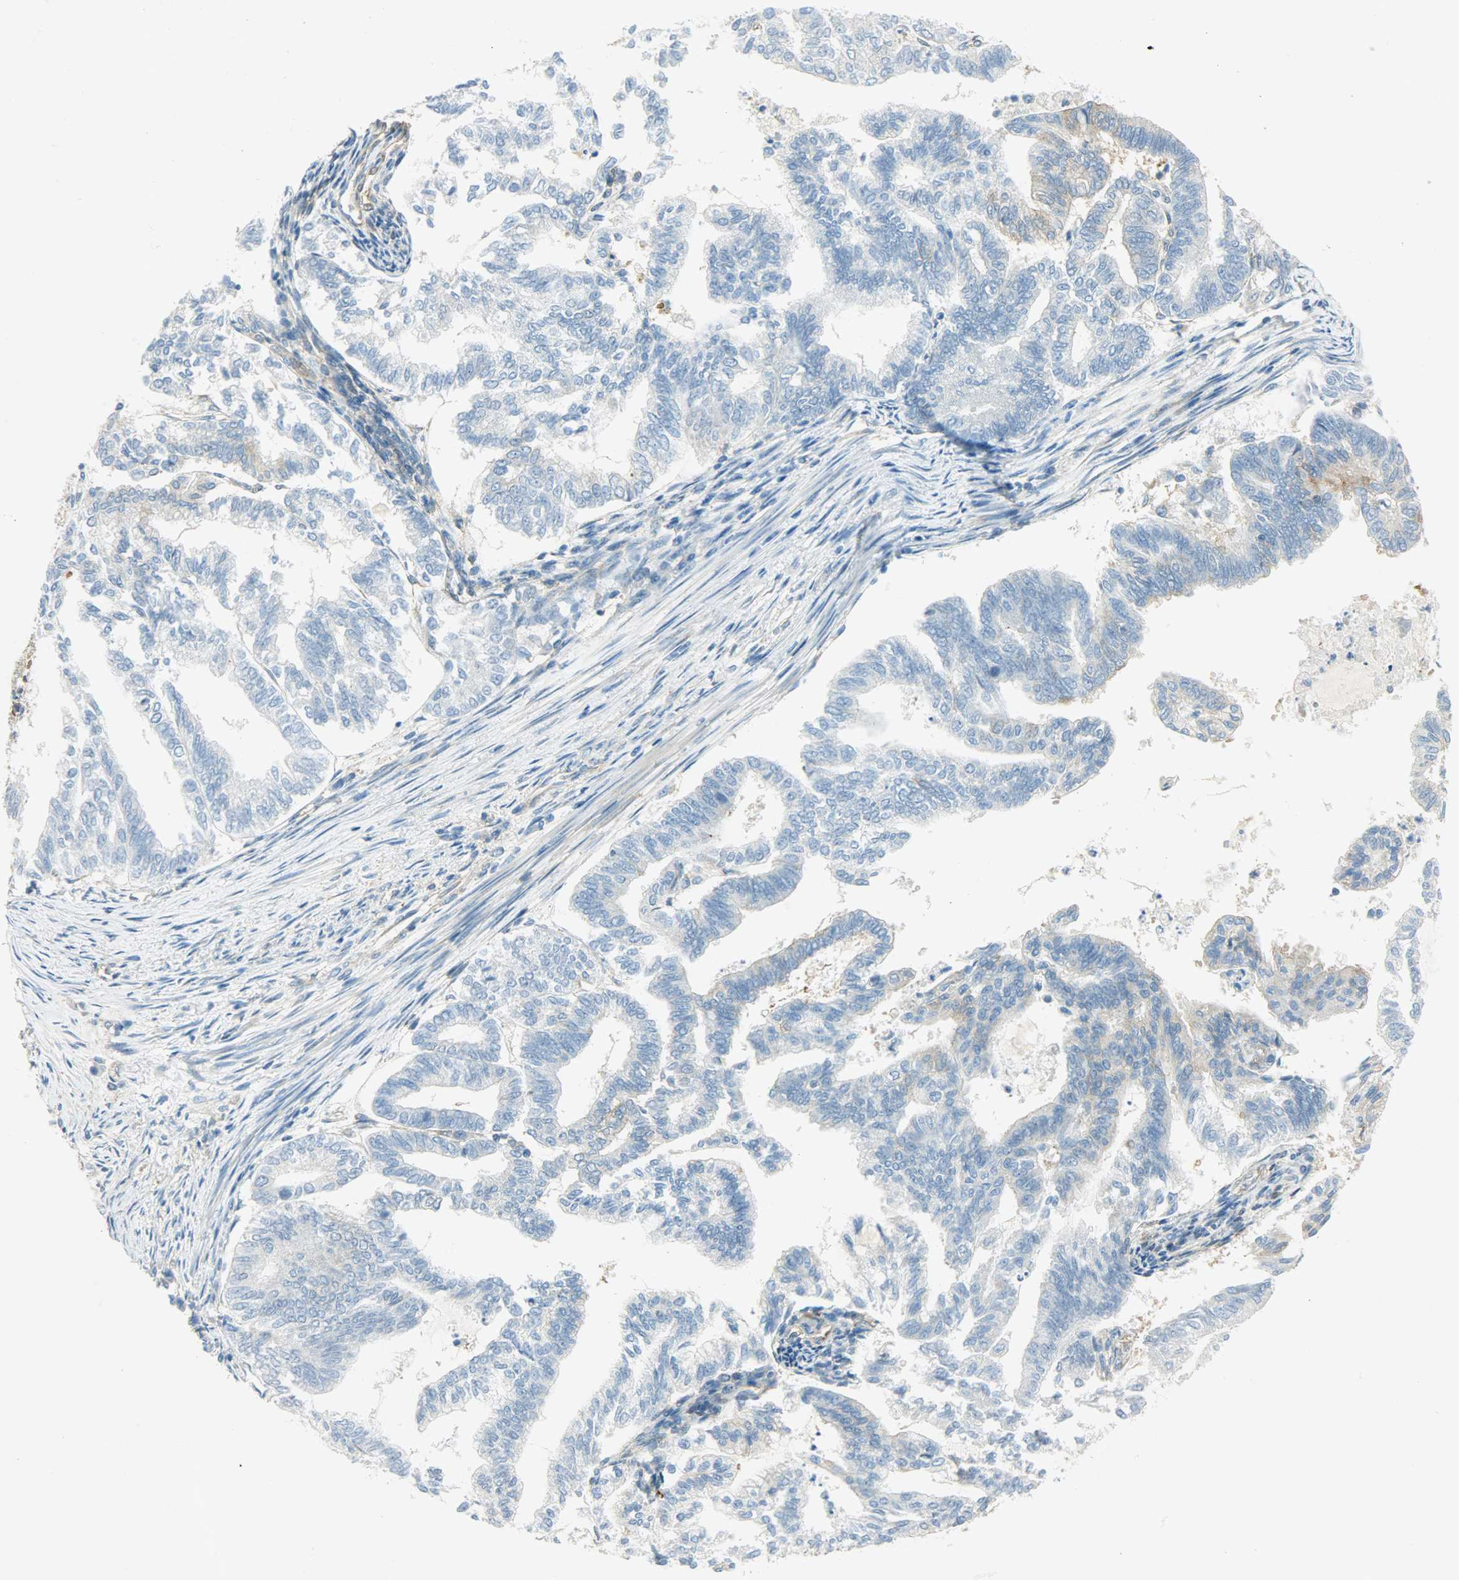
{"staining": {"intensity": "negative", "quantity": "none", "location": "none"}, "tissue": "endometrial cancer", "cell_type": "Tumor cells", "image_type": "cancer", "snomed": [{"axis": "morphology", "description": "Adenocarcinoma, NOS"}, {"axis": "topography", "description": "Endometrium"}], "caption": "Tumor cells are negative for protein expression in human endometrial cancer (adenocarcinoma).", "gene": "TSC22D2", "patient": {"sex": "female", "age": 79}}